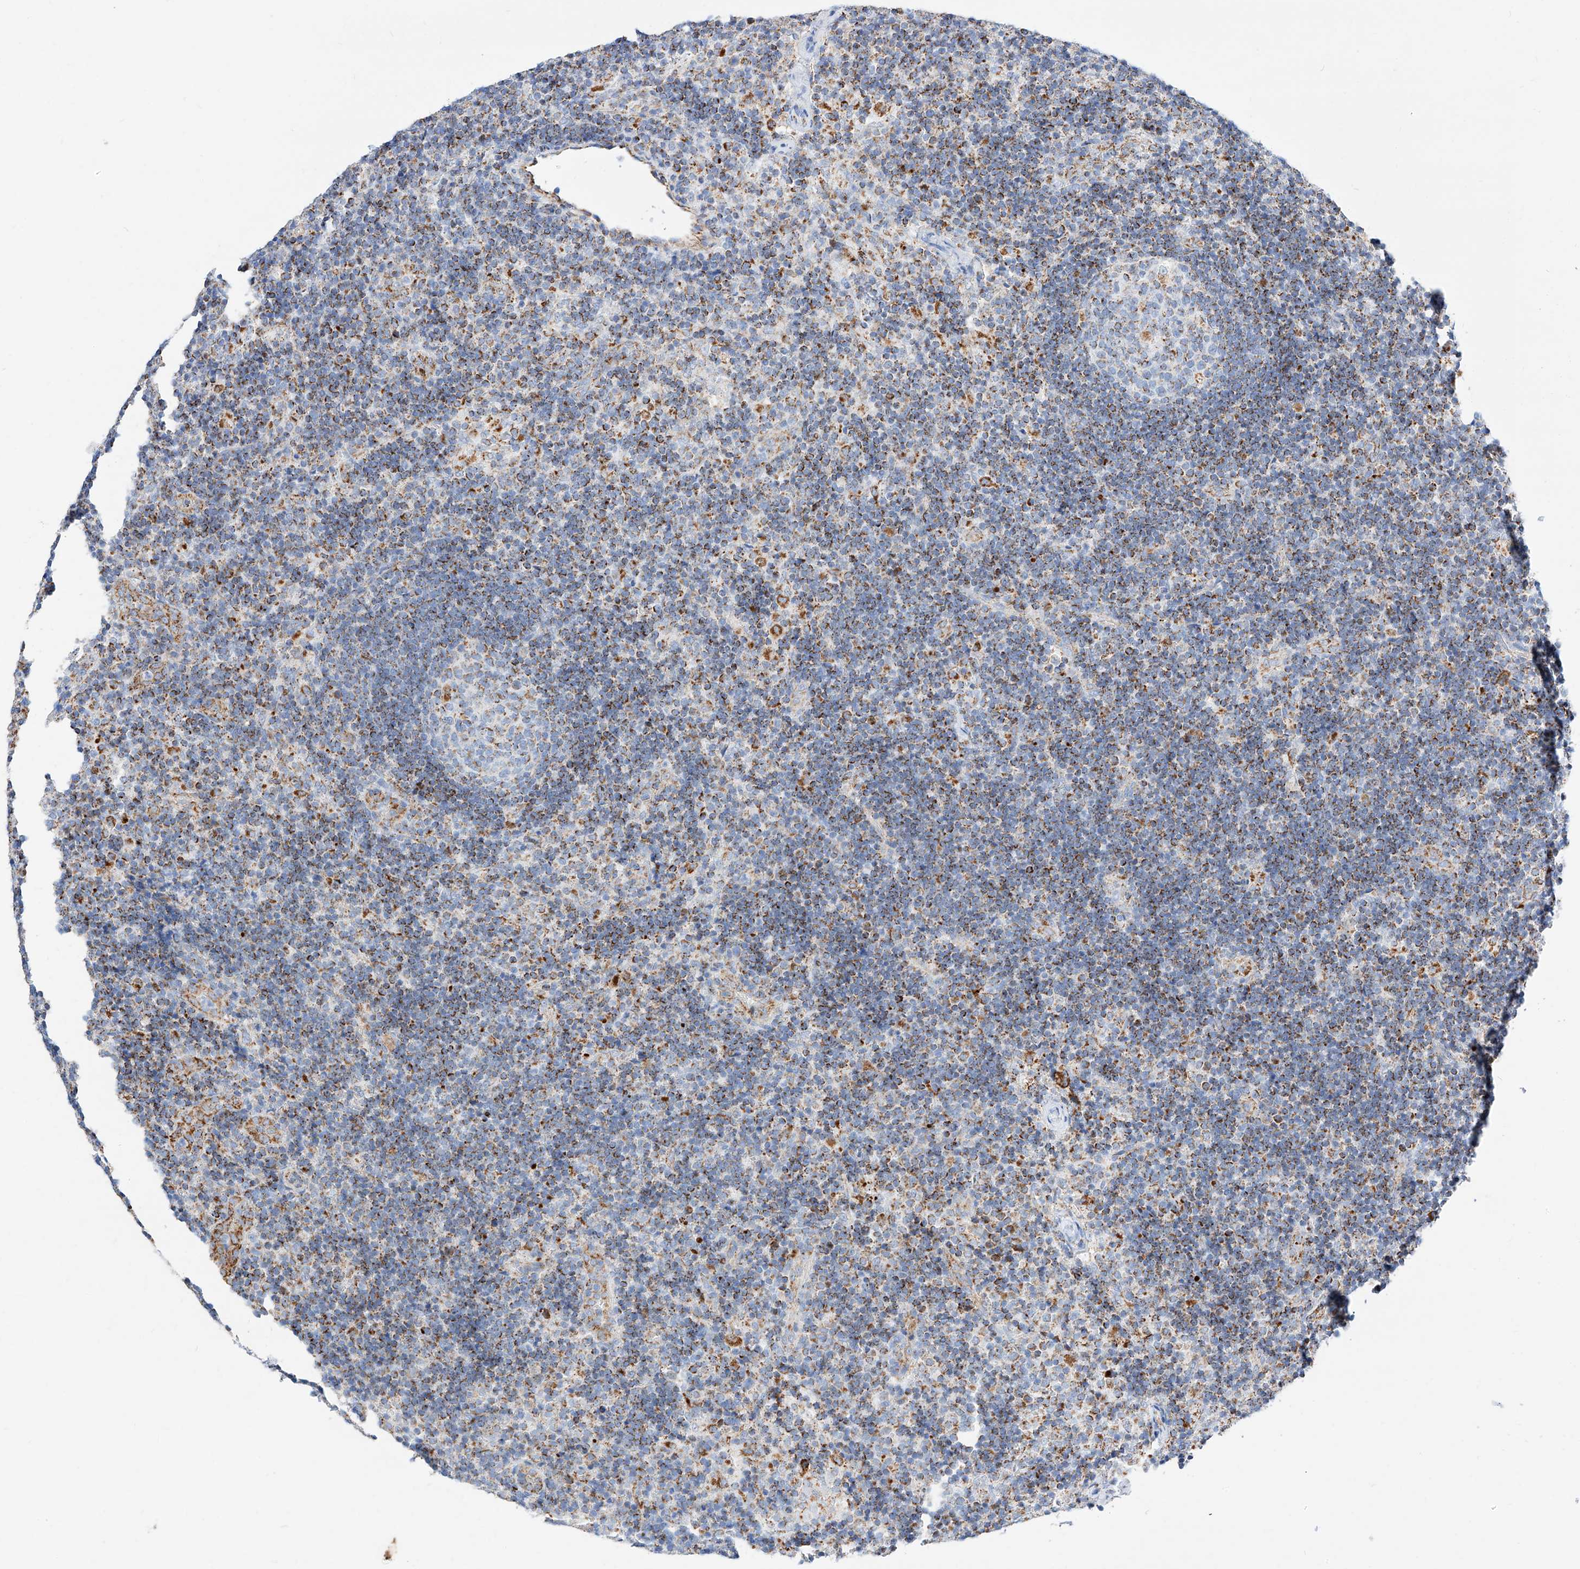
{"staining": {"intensity": "weak", "quantity": "<25%", "location": "cytoplasmic/membranous"}, "tissue": "lymph node", "cell_type": "Germinal center cells", "image_type": "normal", "snomed": [{"axis": "morphology", "description": "Normal tissue, NOS"}, {"axis": "topography", "description": "Lymph node"}], "caption": "DAB immunohistochemical staining of benign human lymph node exhibits no significant positivity in germinal center cells.", "gene": "C6orf62", "patient": {"sex": "female", "age": 22}}